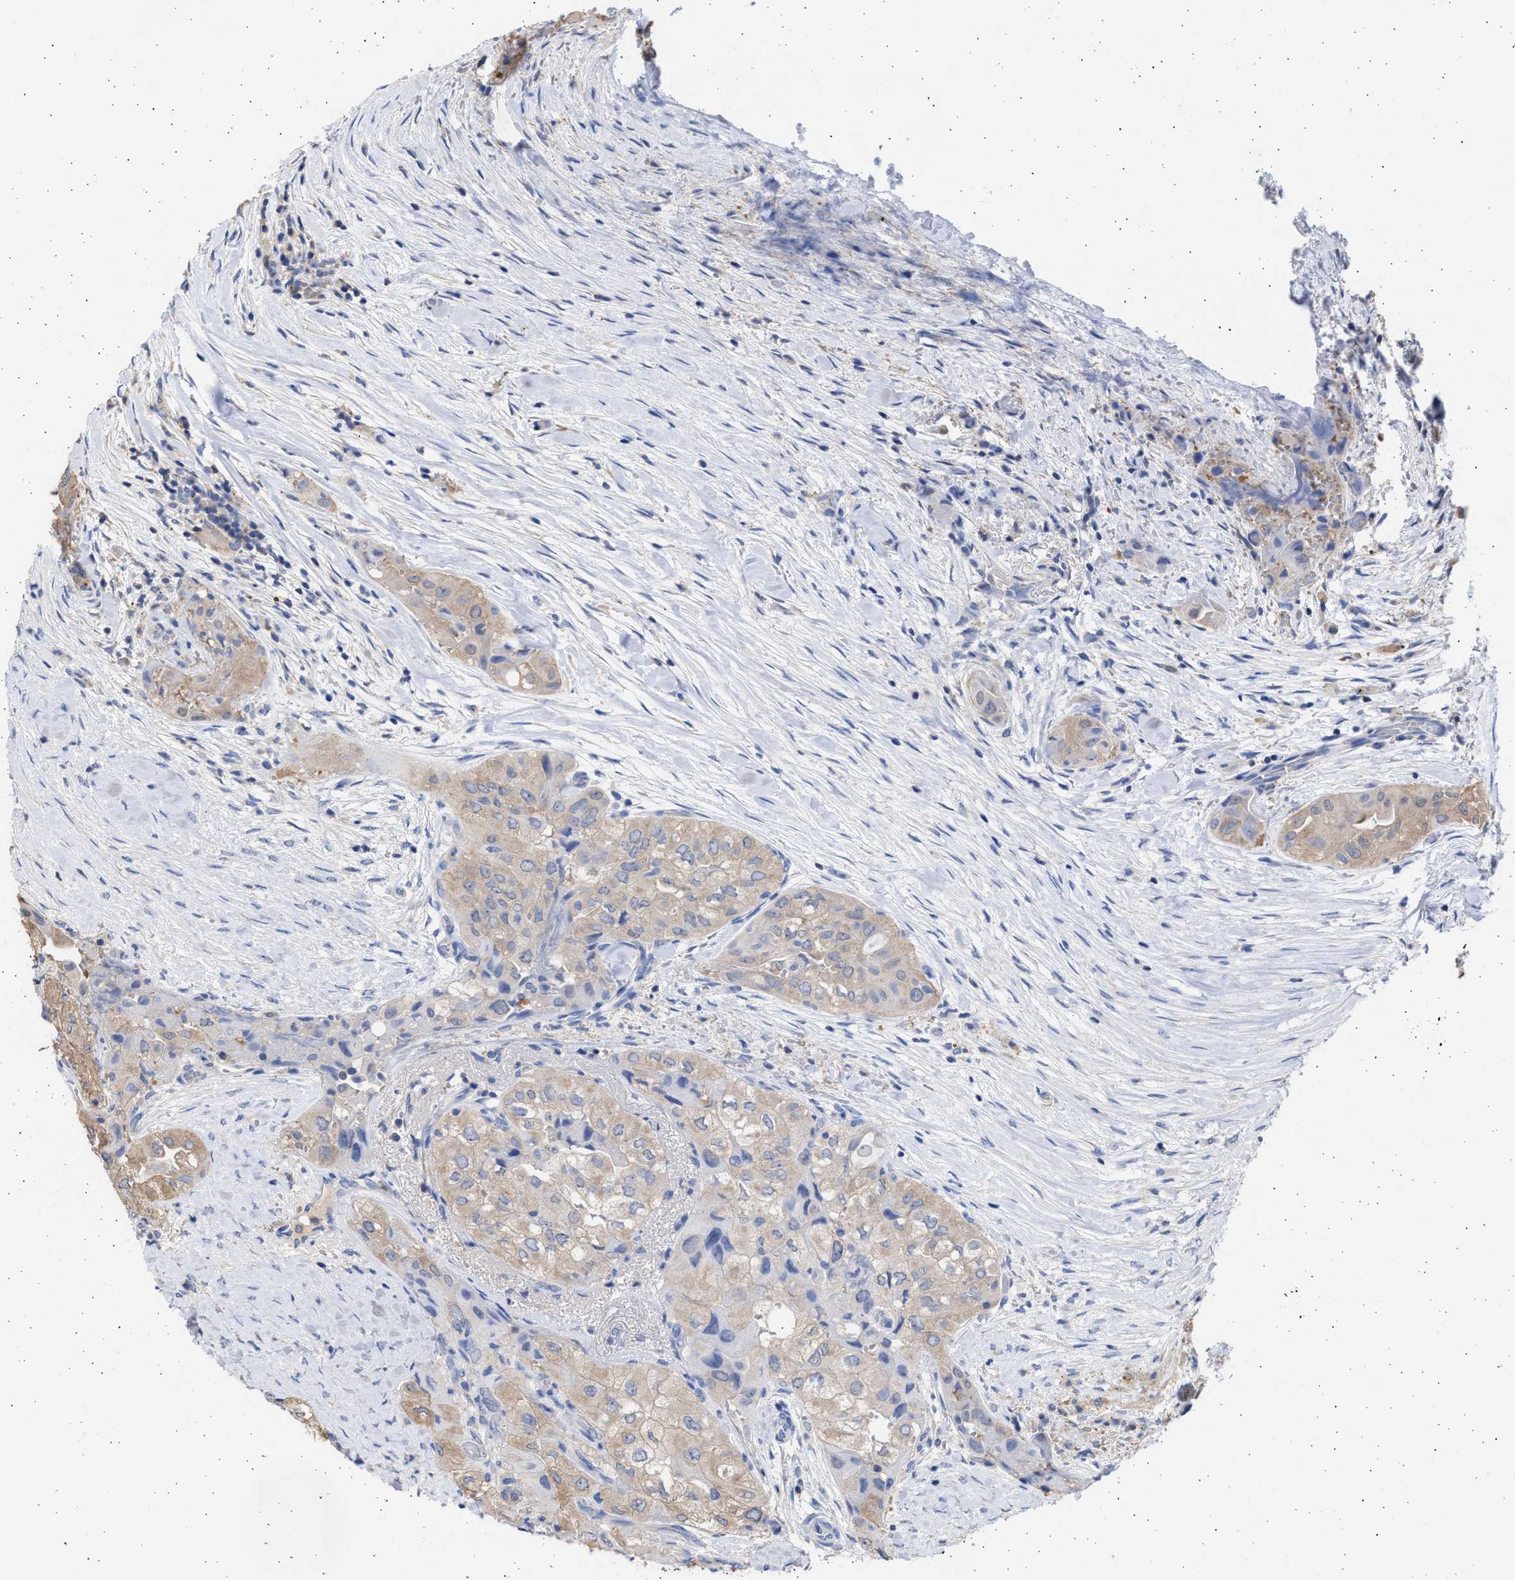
{"staining": {"intensity": "weak", "quantity": "25%-75%", "location": "cytoplasmic/membranous"}, "tissue": "thyroid cancer", "cell_type": "Tumor cells", "image_type": "cancer", "snomed": [{"axis": "morphology", "description": "Papillary adenocarcinoma, NOS"}, {"axis": "topography", "description": "Thyroid gland"}], "caption": "This is a photomicrograph of immunohistochemistry (IHC) staining of papillary adenocarcinoma (thyroid), which shows weak expression in the cytoplasmic/membranous of tumor cells.", "gene": "ALDOC", "patient": {"sex": "female", "age": 59}}